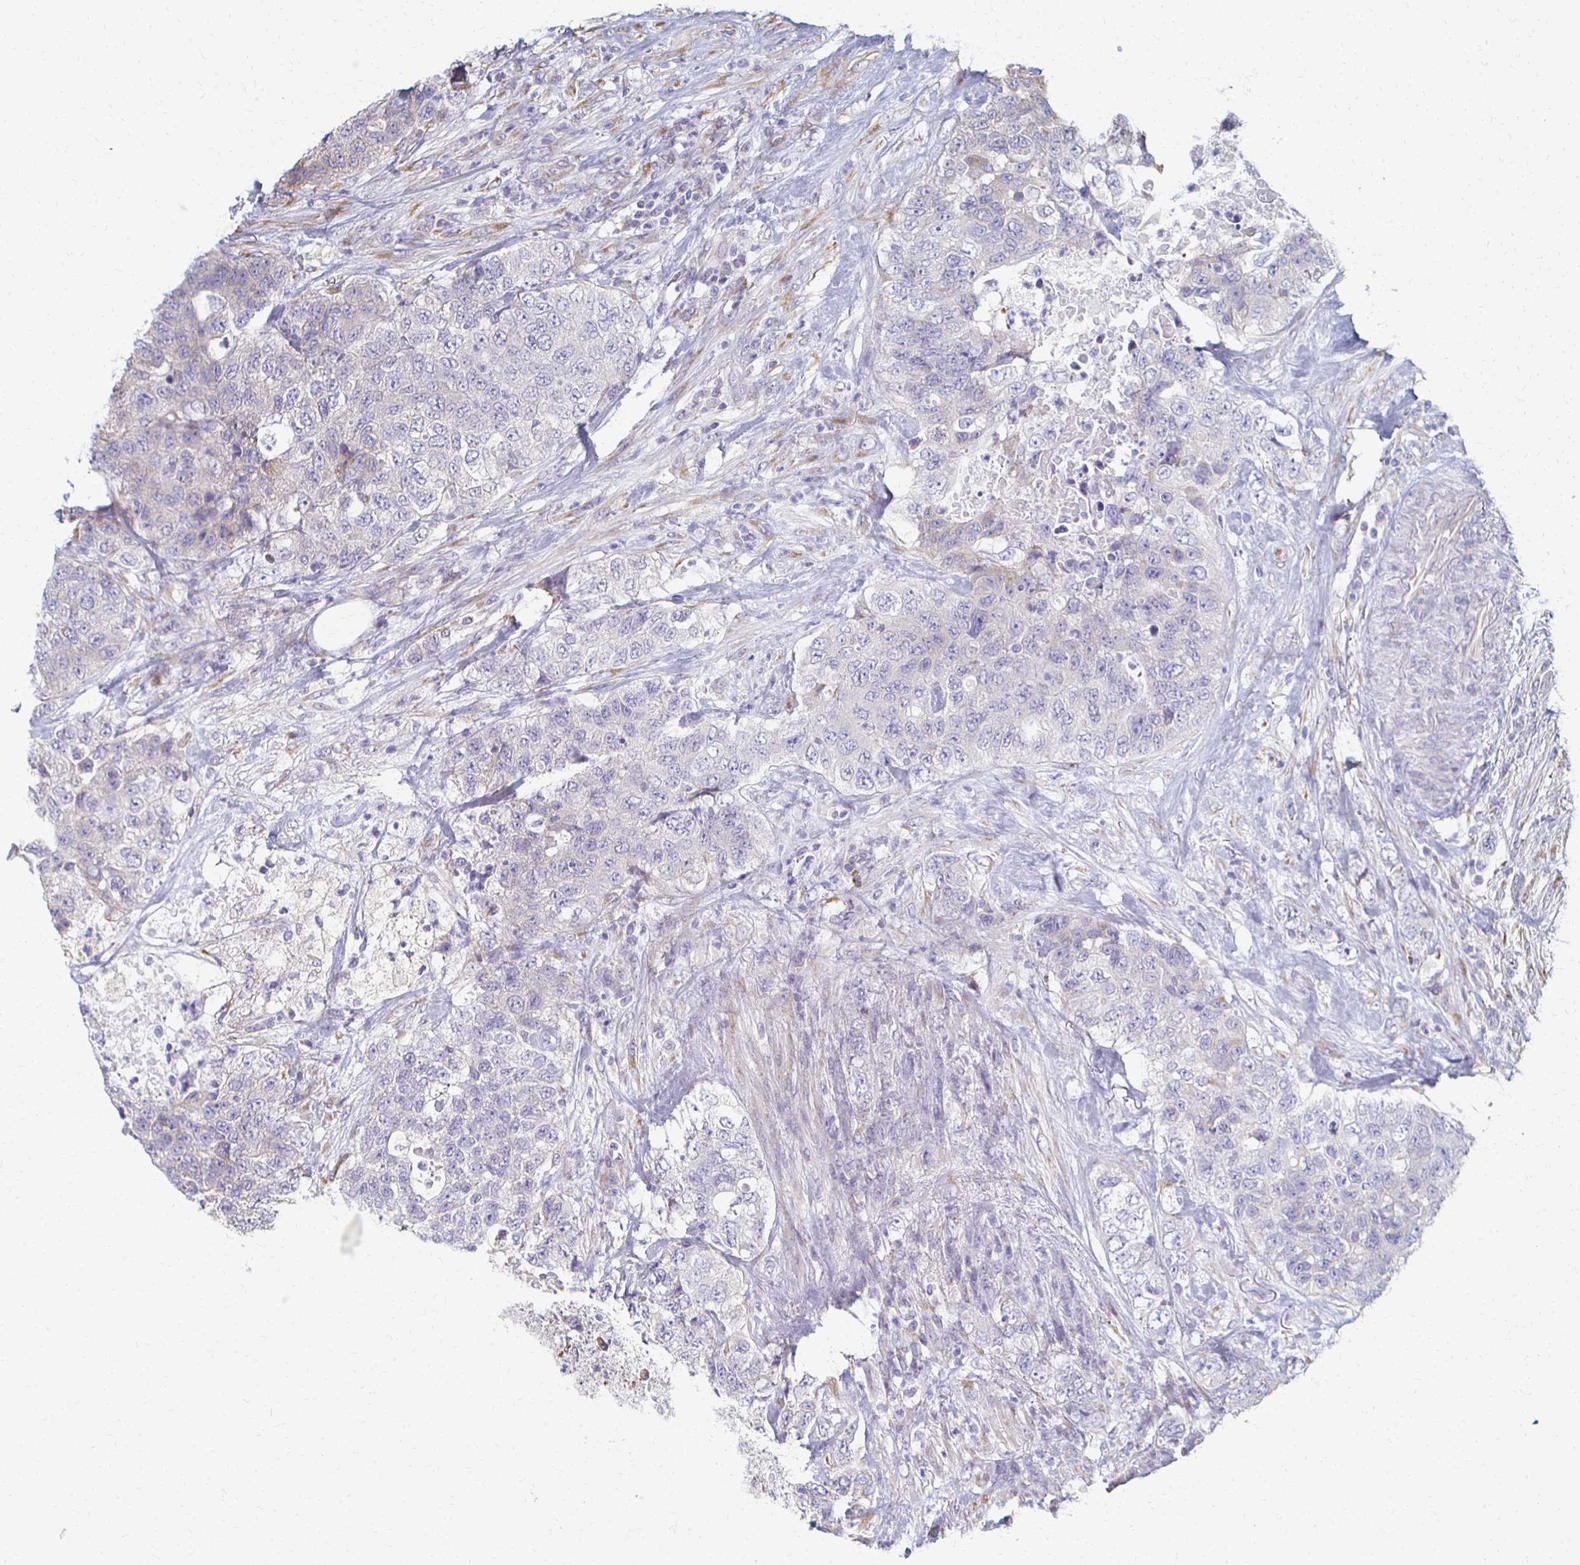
{"staining": {"intensity": "negative", "quantity": "none", "location": "none"}, "tissue": "urothelial cancer", "cell_type": "Tumor cells", "image_type": "cancer", "snomed": [{"axis": "morphology", "description": "Urothelial carcinoma, High grade"}, {"axis": "topography", "description": "Urinary bladder"}], "caption": "Tumor cells show no significant protein expression in high-grade urothelial carcinoma.", "gene": "ATP1A3", "patient": {"sex": "female", "age": 78}}